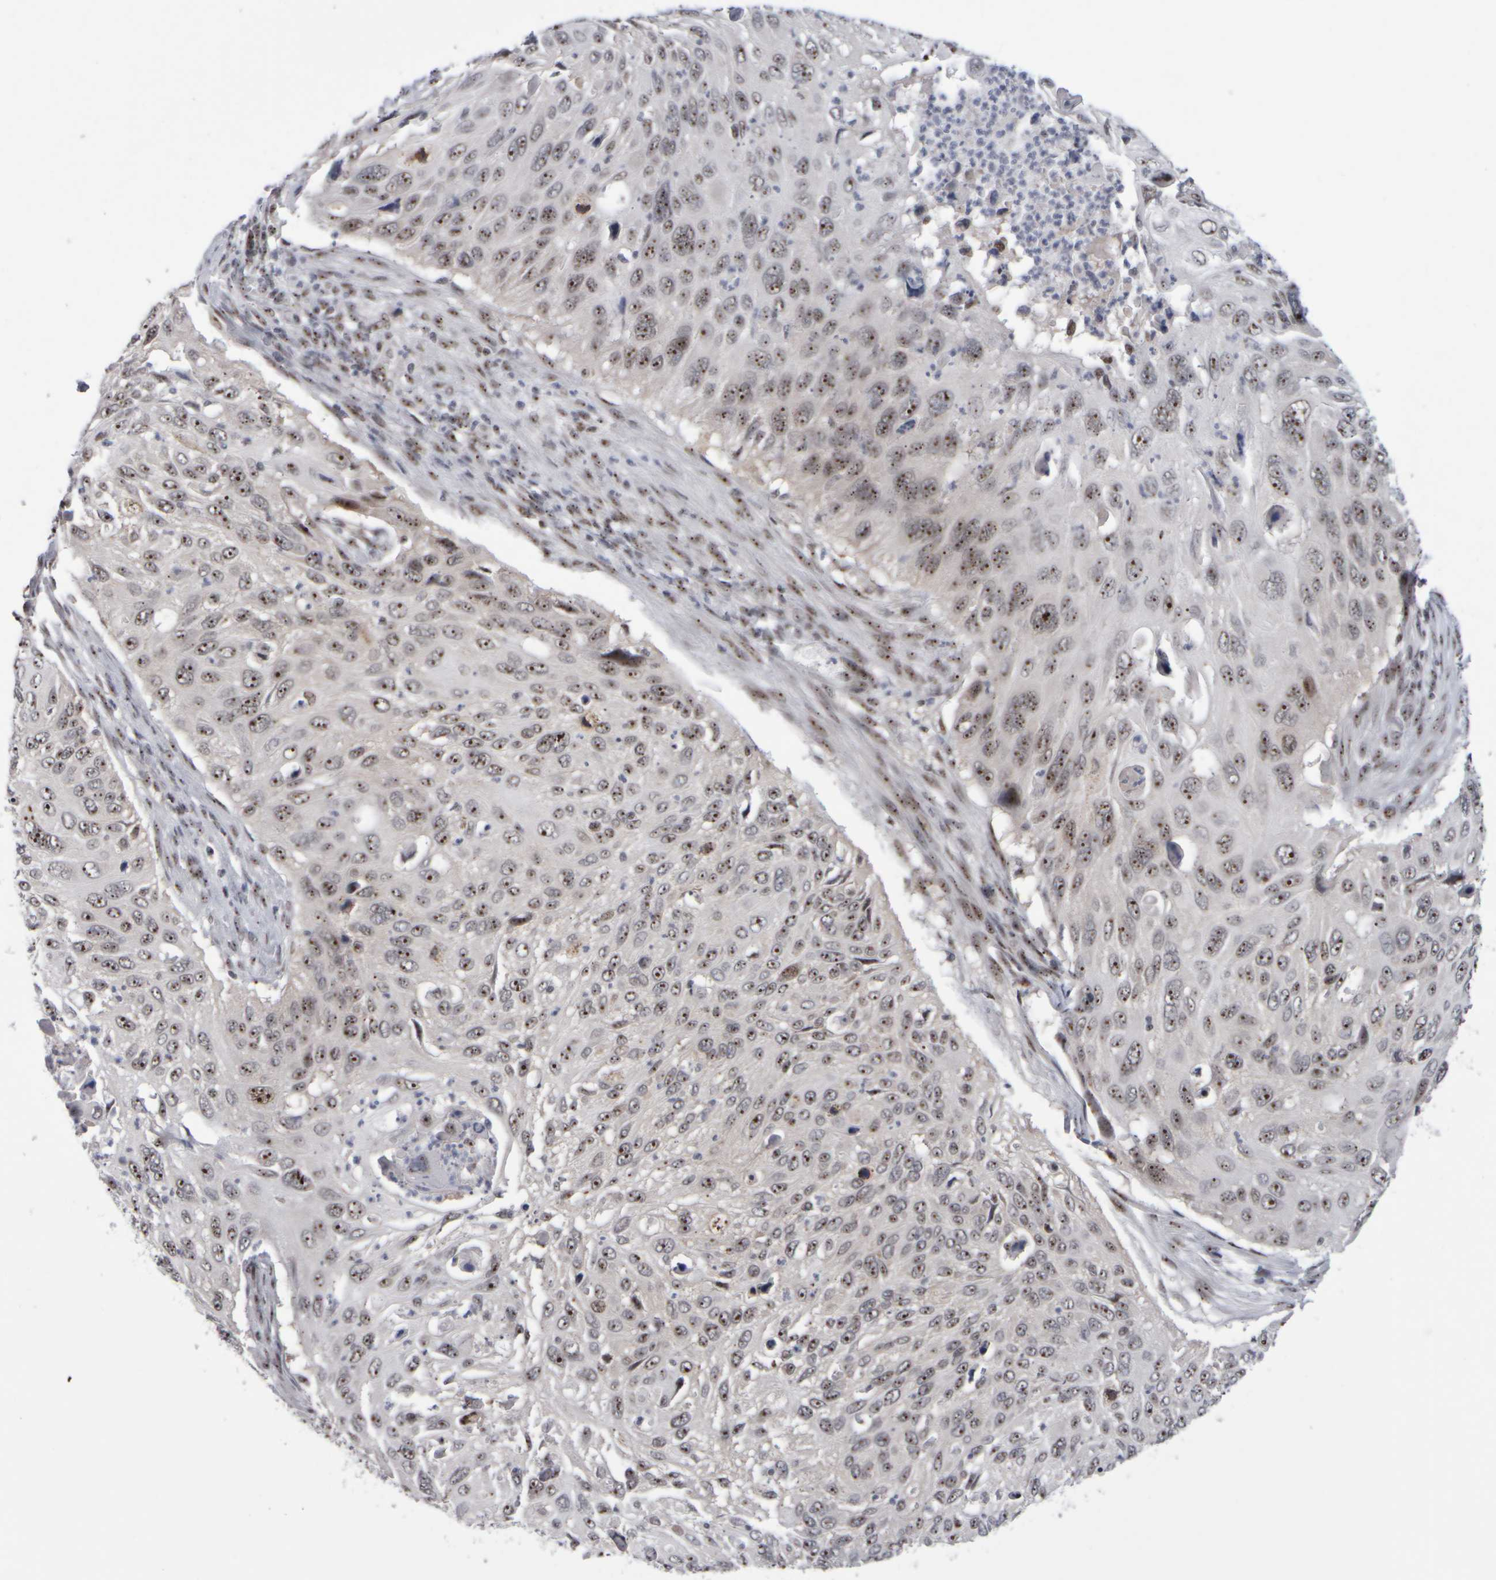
{"staining": {"intensity": "strong", "quantity": ">75%", "location": "nuclear"}, "tissue": "cervical cancer", "cell_type": "Tumor cells", "image_type": "cancer", "snomed": [{"axis": "morphology", "description": "Squamous cell carcinoma, NOS"}, {"axis": "topography", "description": "Cervix"}], "caption": "Tumor cells exhibit high levels of strong nuclear expression in approximately >75% of cells in human cervical cancer (squamous cell carcinoma).", "gene": "SURF6", "patient": {"sex": "female", "age": 70}}